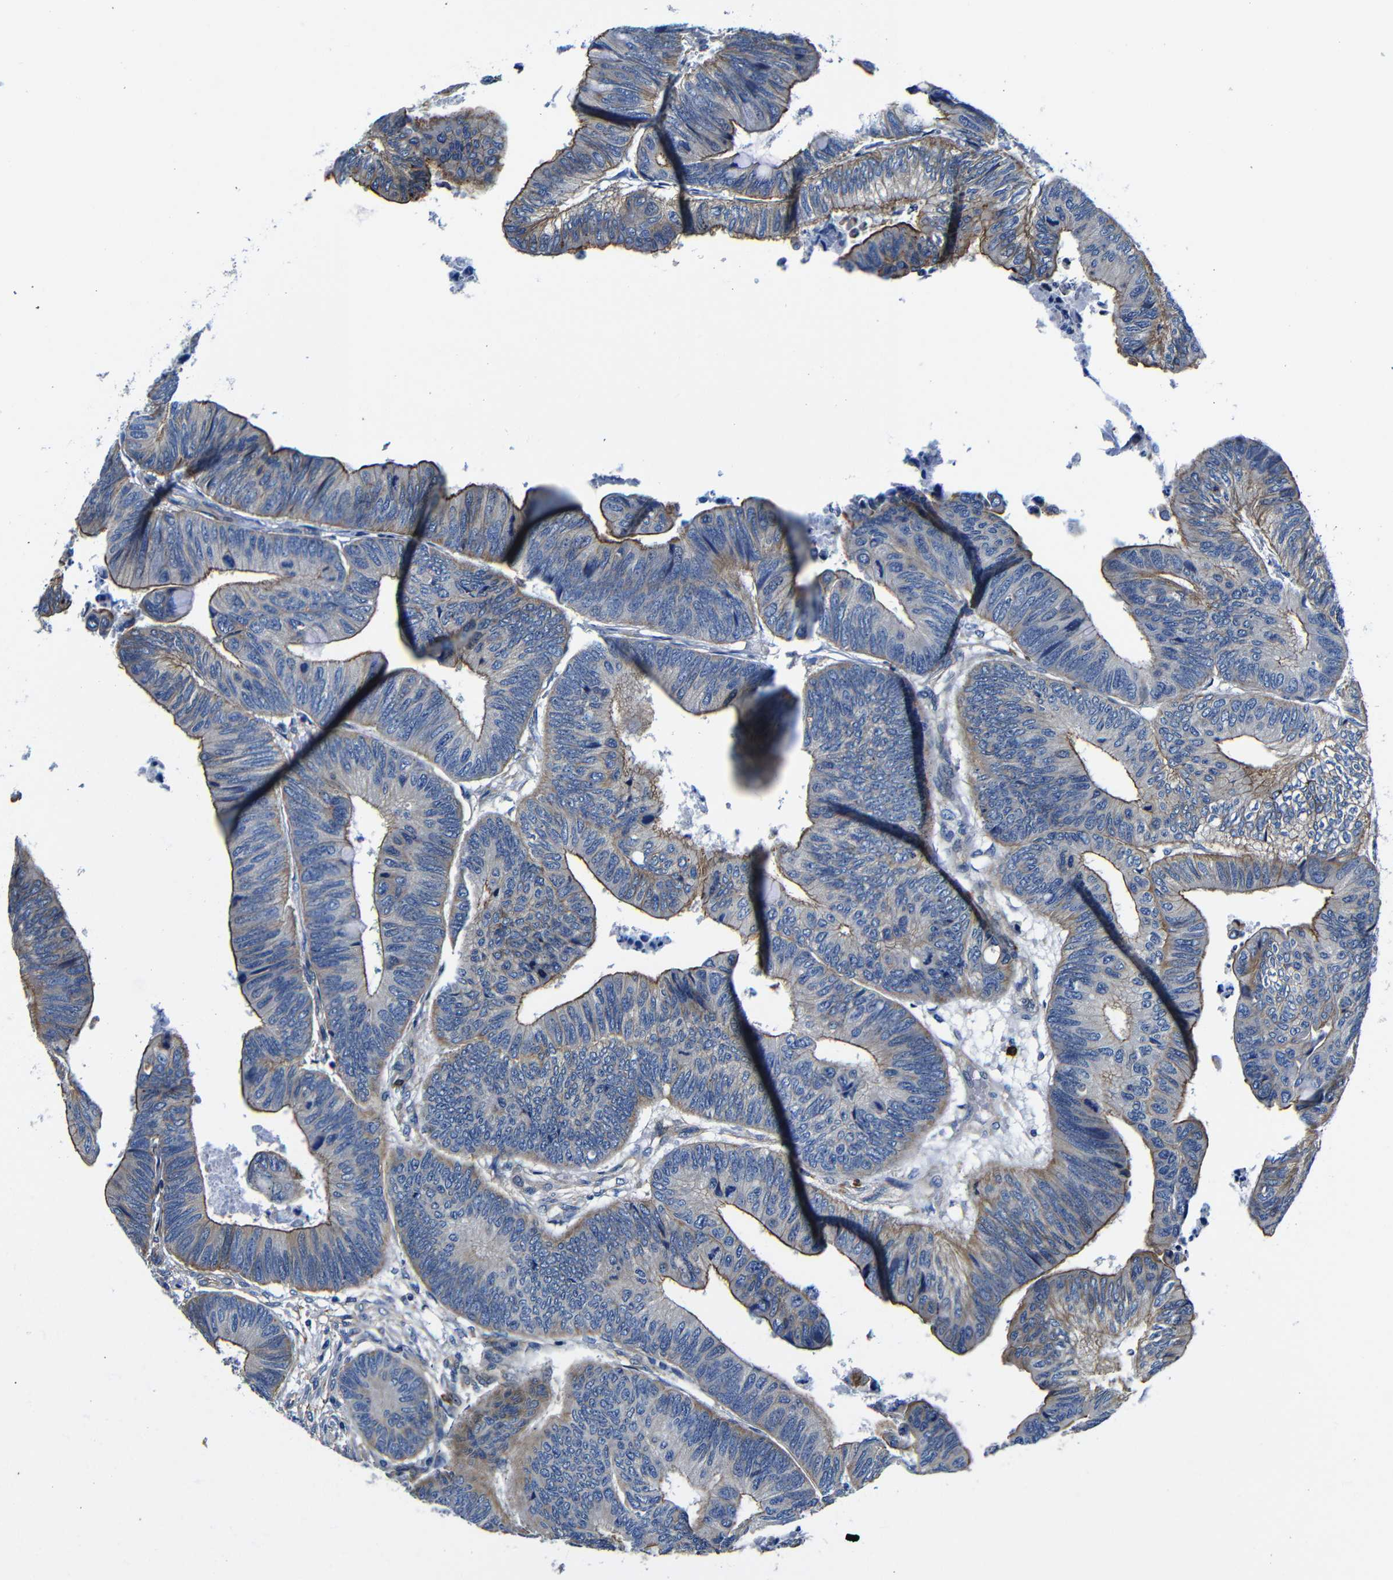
{"staining": {"intensity": "moderate", "quantity": "25%-75%", "location": "cytoplasmic/membranous"}, "tissue": "colorectal cancer", "cell_type": "Tumor cells", "image_type": "cancer", "snomed": [{"axis": "morphology", "description": "Normal tissue, NOS"}, {"axis": "morphology", "description": "Adenocarcinoma, NOS"}, {"axis": "topography", "description": "Rectum"}, {"axis": "topography", "description": "Peripheral nerve tissue"}], "caption": "Protein staining of colorectal adenocarcinoma tissue shows moderate cytoplasmic/membranous positivity in about 25%-75% of tumor cells. Using DAB (3,3'-diaminobenzidine) (brown) and hematoxylin (blue) stains, captured at high magnification using brightfield microscopy.", "gene": "GIMAP2", "patient": {"sex": "male", "age": 92}}